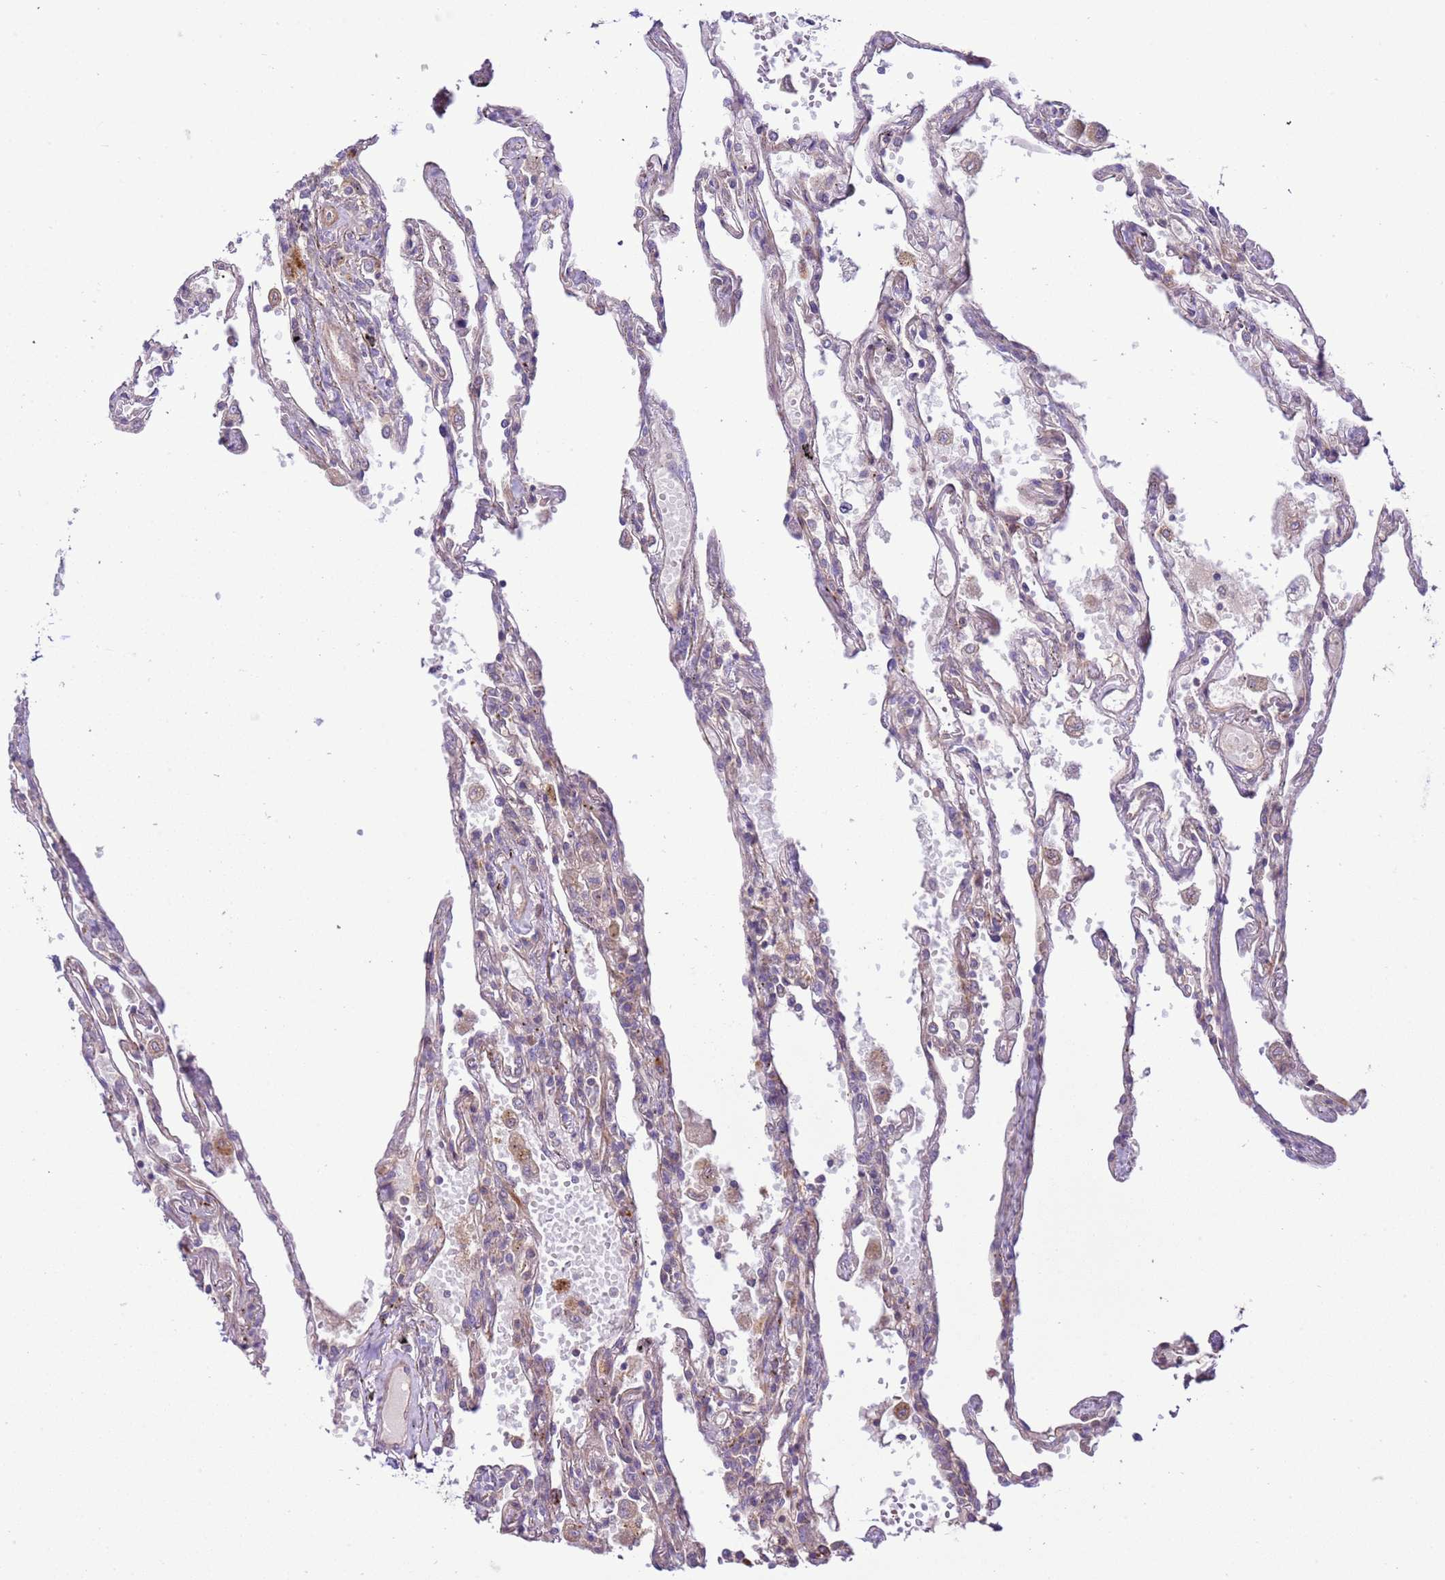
{"staining": {"intensity": "moderate", "quantity": "25%-75%", "location": "cytoplasmic/membranous"}, "tissue": "lung", "cell_type": "Alveolar cells", "image_type": "normal", "snomed": [{"axis": "morphology", "description": "Normal tissue, NOS"}, {"axis": "topography", "description": "Lung"}], "caption": "This is an image of immunohistochemistry (IHC) staining of unremarkable lung, which shows moderate positivity in the cytoplasmic/membranous of alveolar cells.", "gene": "ZNF624", "patient": {"sex": "female", "age": 67}}